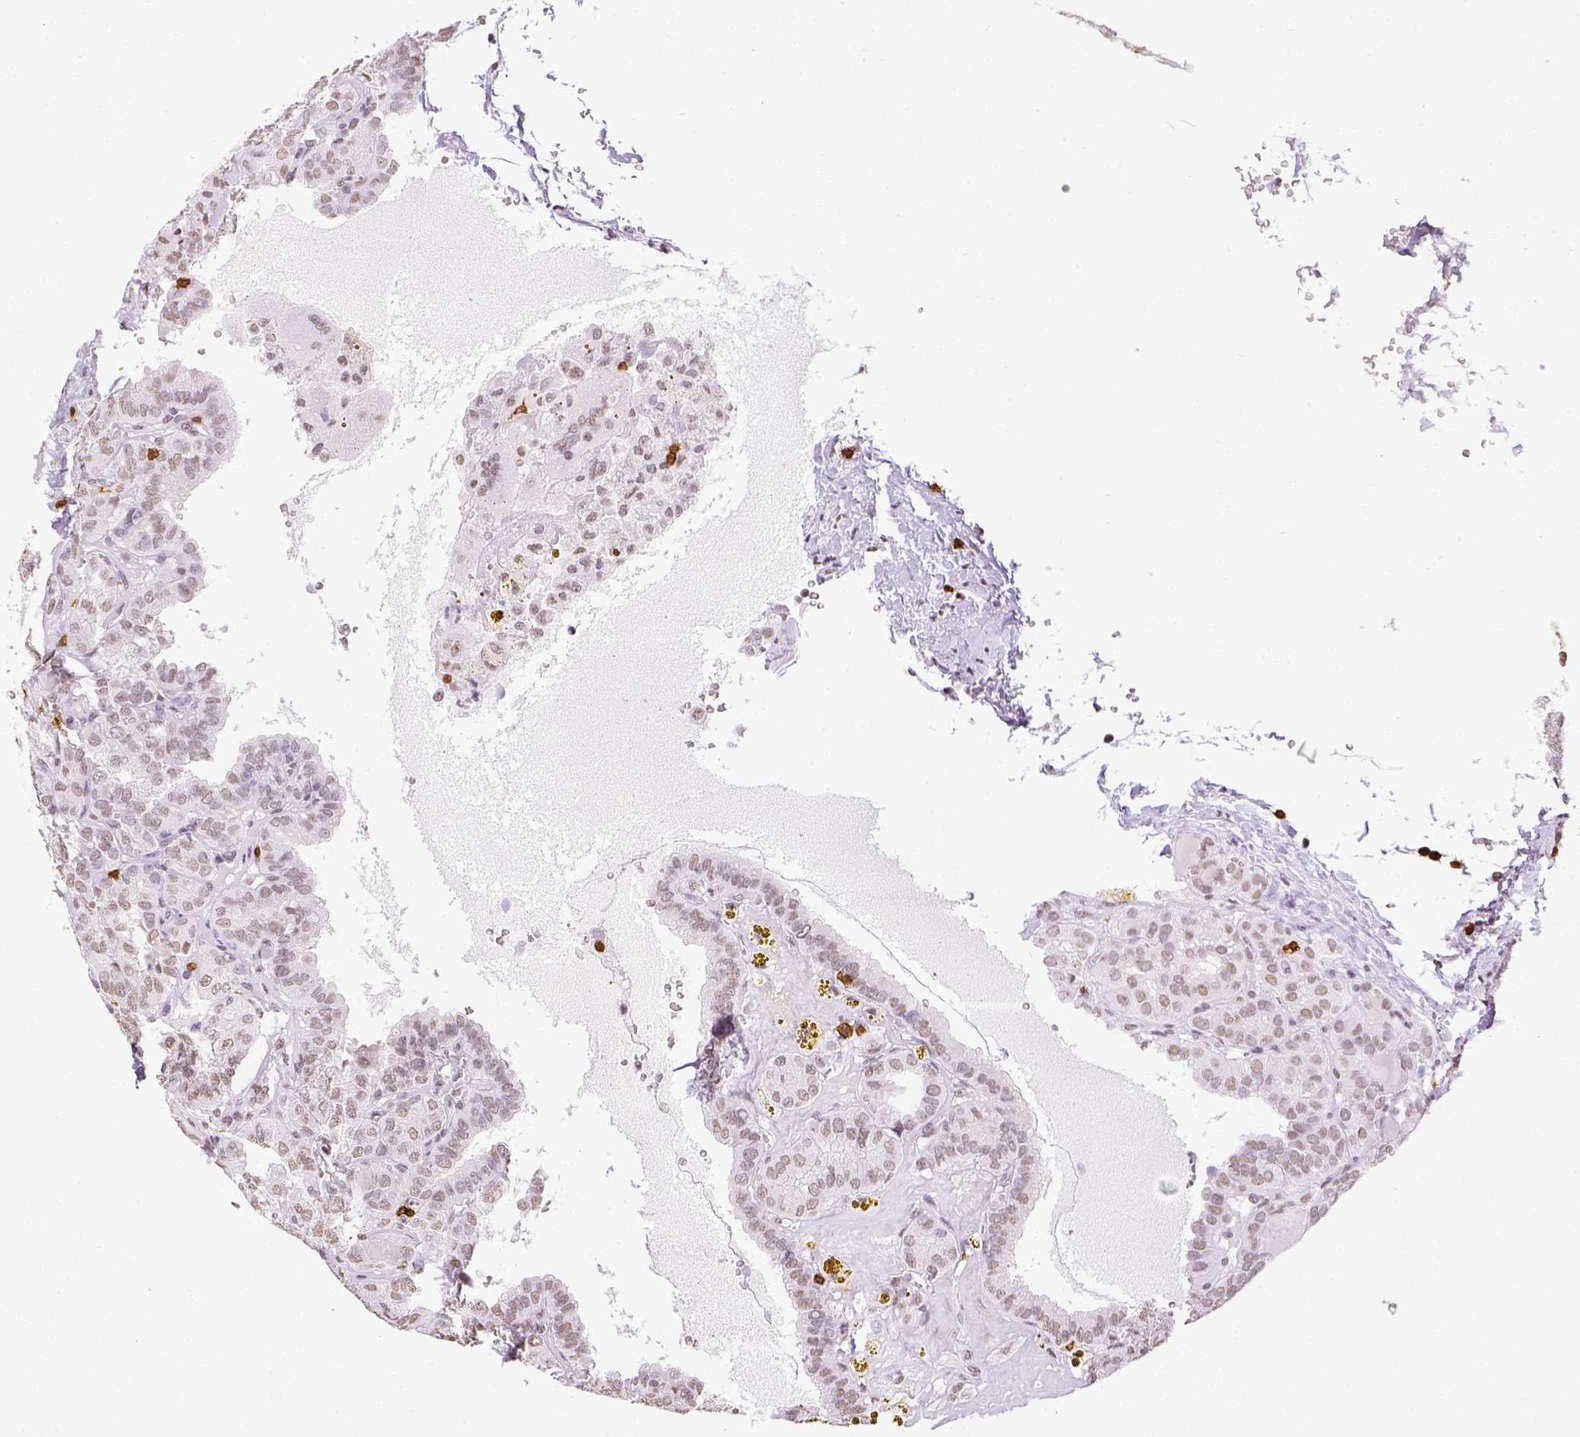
{"staining": {"intensity": "negative", "quantity": "none", "location": "none"}, "tissue": "thyroid cancer", "cell_type": "Tumor cells", "image_type": "cancer", "snomed": [{"axis": "morphology", "description": "Papillary adenocarcinoma, NOS"}, {"axis": "topography", "description": "Thyroid gland"}], "caption": "Tumor cells show no significant positivity in papillary adenocarcinoma (thyroid).", "gene": "CD3E", "patient": {"sex": "female", "age": 41}}